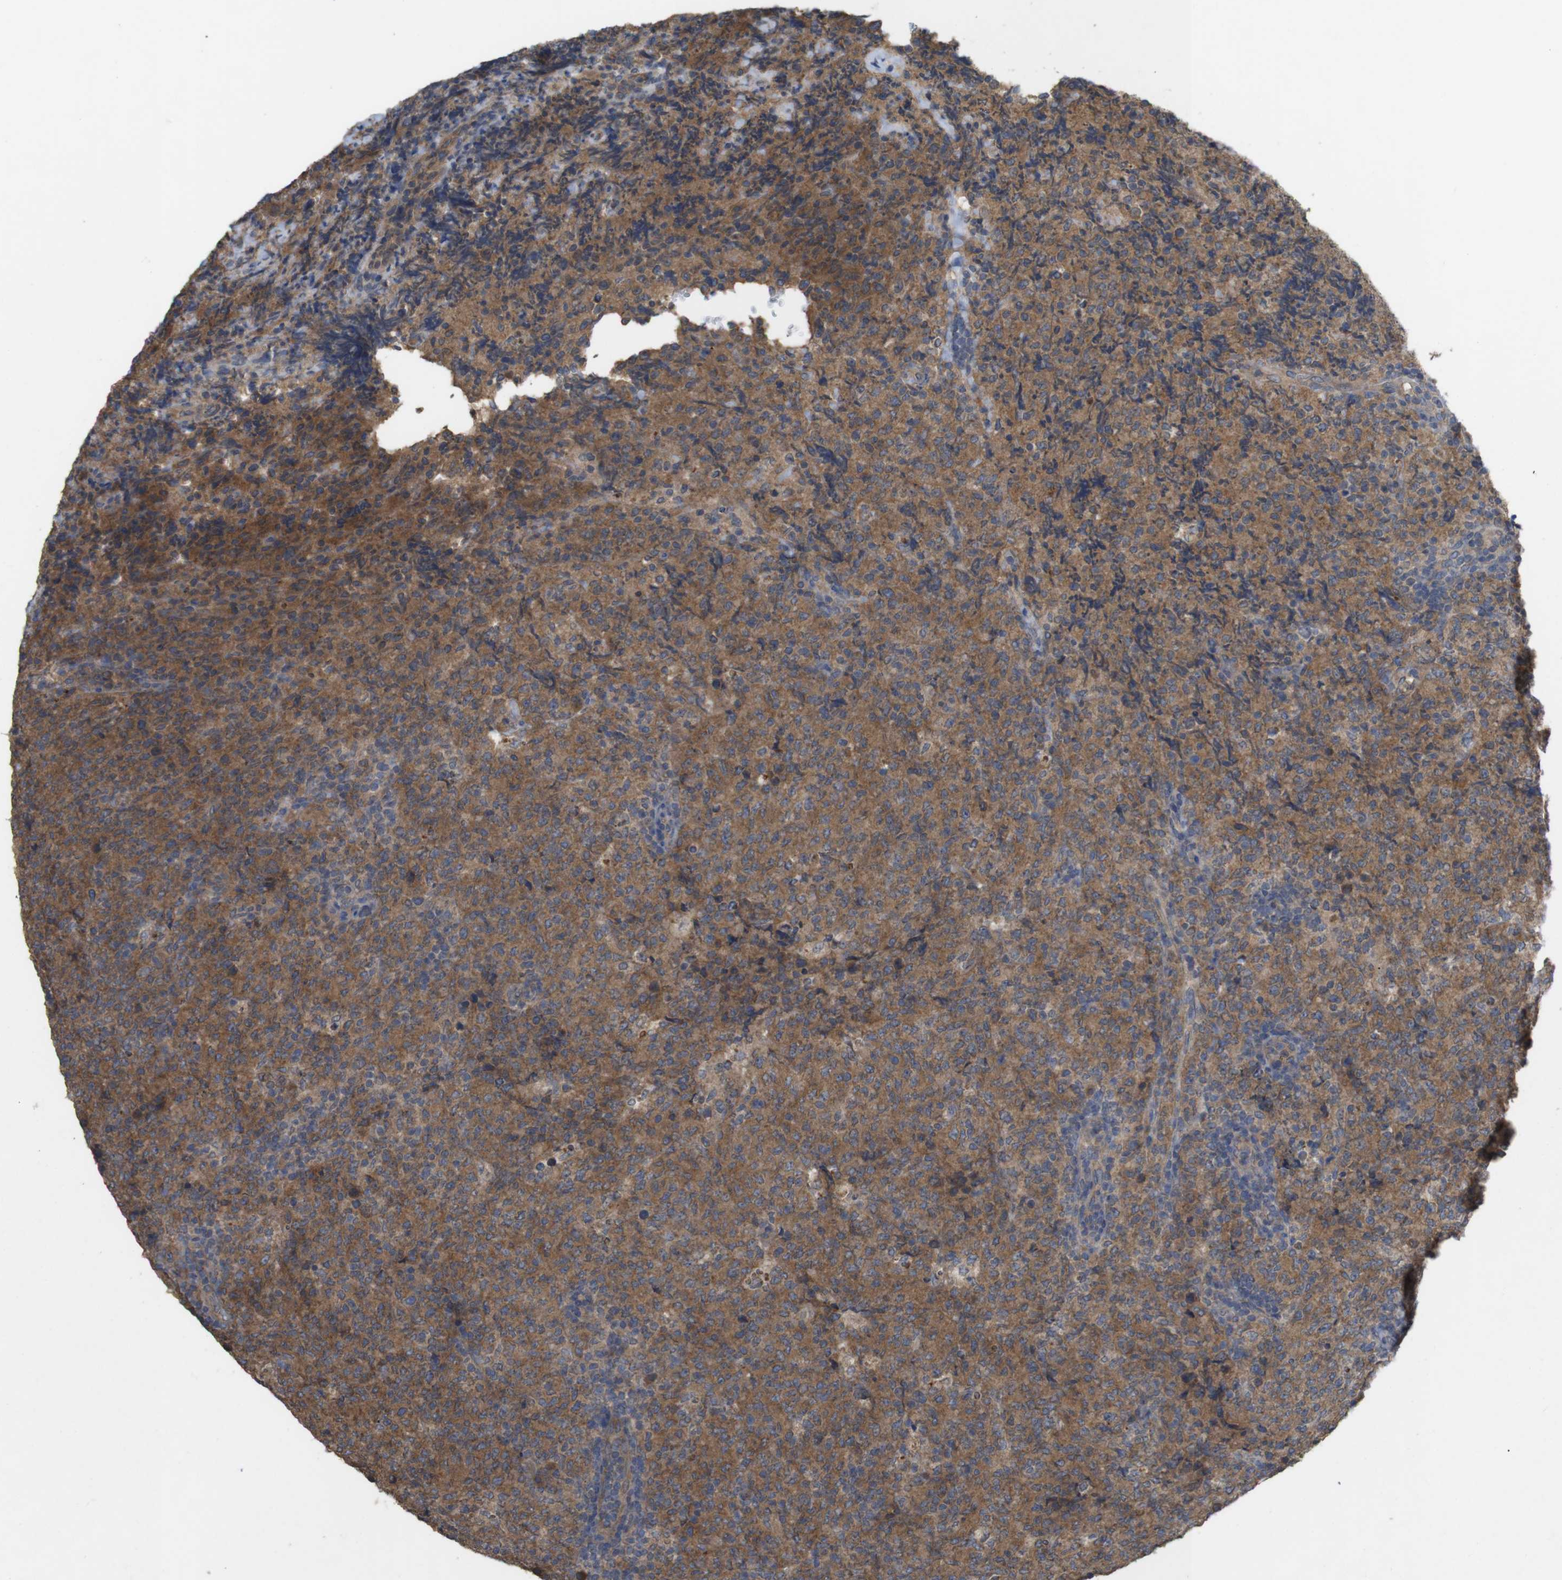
{"staining": {"intensity": "moderate", "quantity": ">75%", "location": "cytoplasmic/membranous"}, "tissue": "lymphoma", "cell_type": "Tumor cells", "image_type": "cancer", "snomed": [{"axis": "morphology", "description": "Malignant lymphoma, non-Hodgkin's type, High grade"}, {"axis": "topography", "description": "Tonsil"}], "caption": "High-grade malignant lymphoma, non-Hodgkin's type stained with DAB (3,3'-diaminobenzidine) immunohistochemistry (IHC) reveals medium levels of moderate cytoplasmic/membranous staining in approximately >75% of tumor cells.", "gene": "KCNS3", "patient": {"sex": "female", "age": 36}}